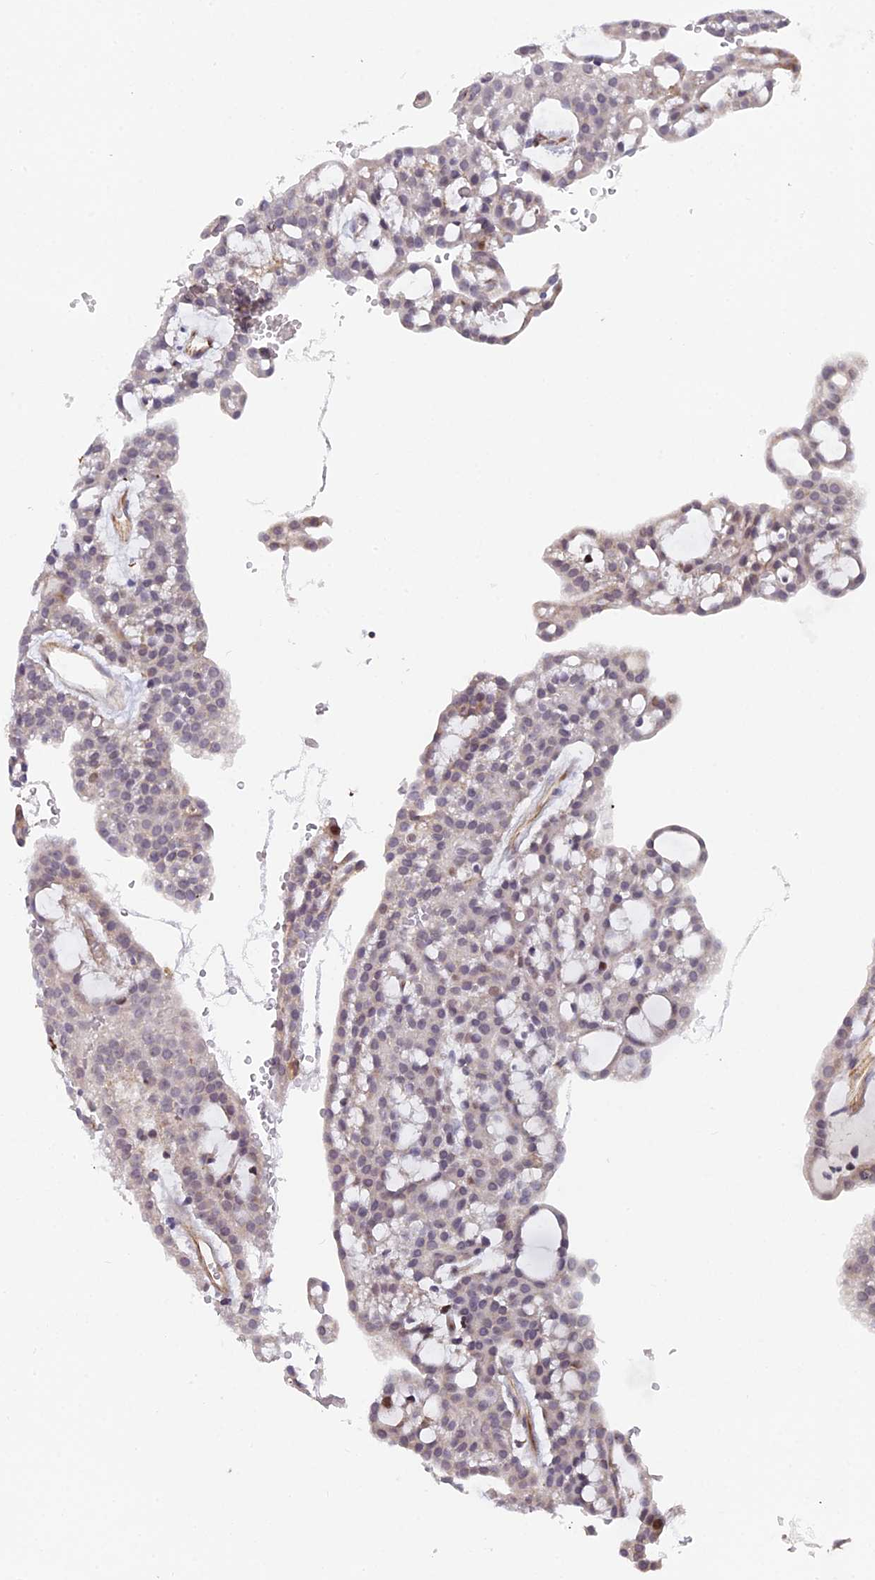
{"staining": {"intensity": "moderate", "quantity": "<25%", "location": "nuclear"}, "tissue": "renal cancer", "cell_type": "Tumor cells", "image_type": "cancer", "snomed": [{"axis": "morphology", "description": "Adenocarcinoma, NOS"}, {"axis": "topography", "description": "Kidney"}], "caption": "DAB (3,3'-diaminobenzidine) immunohistochemical staining of human renal cancer reveals moderate nuclear protein positivity in about <25% of tumor cells. Using DAB (3,3'-diaminobenzidine) (brown) and hematoxylin (blue) stains, captured at high magnification using brightfield microscopy.", "gene": "XKR9", "patient": {"sex": "male", "age": 63}}